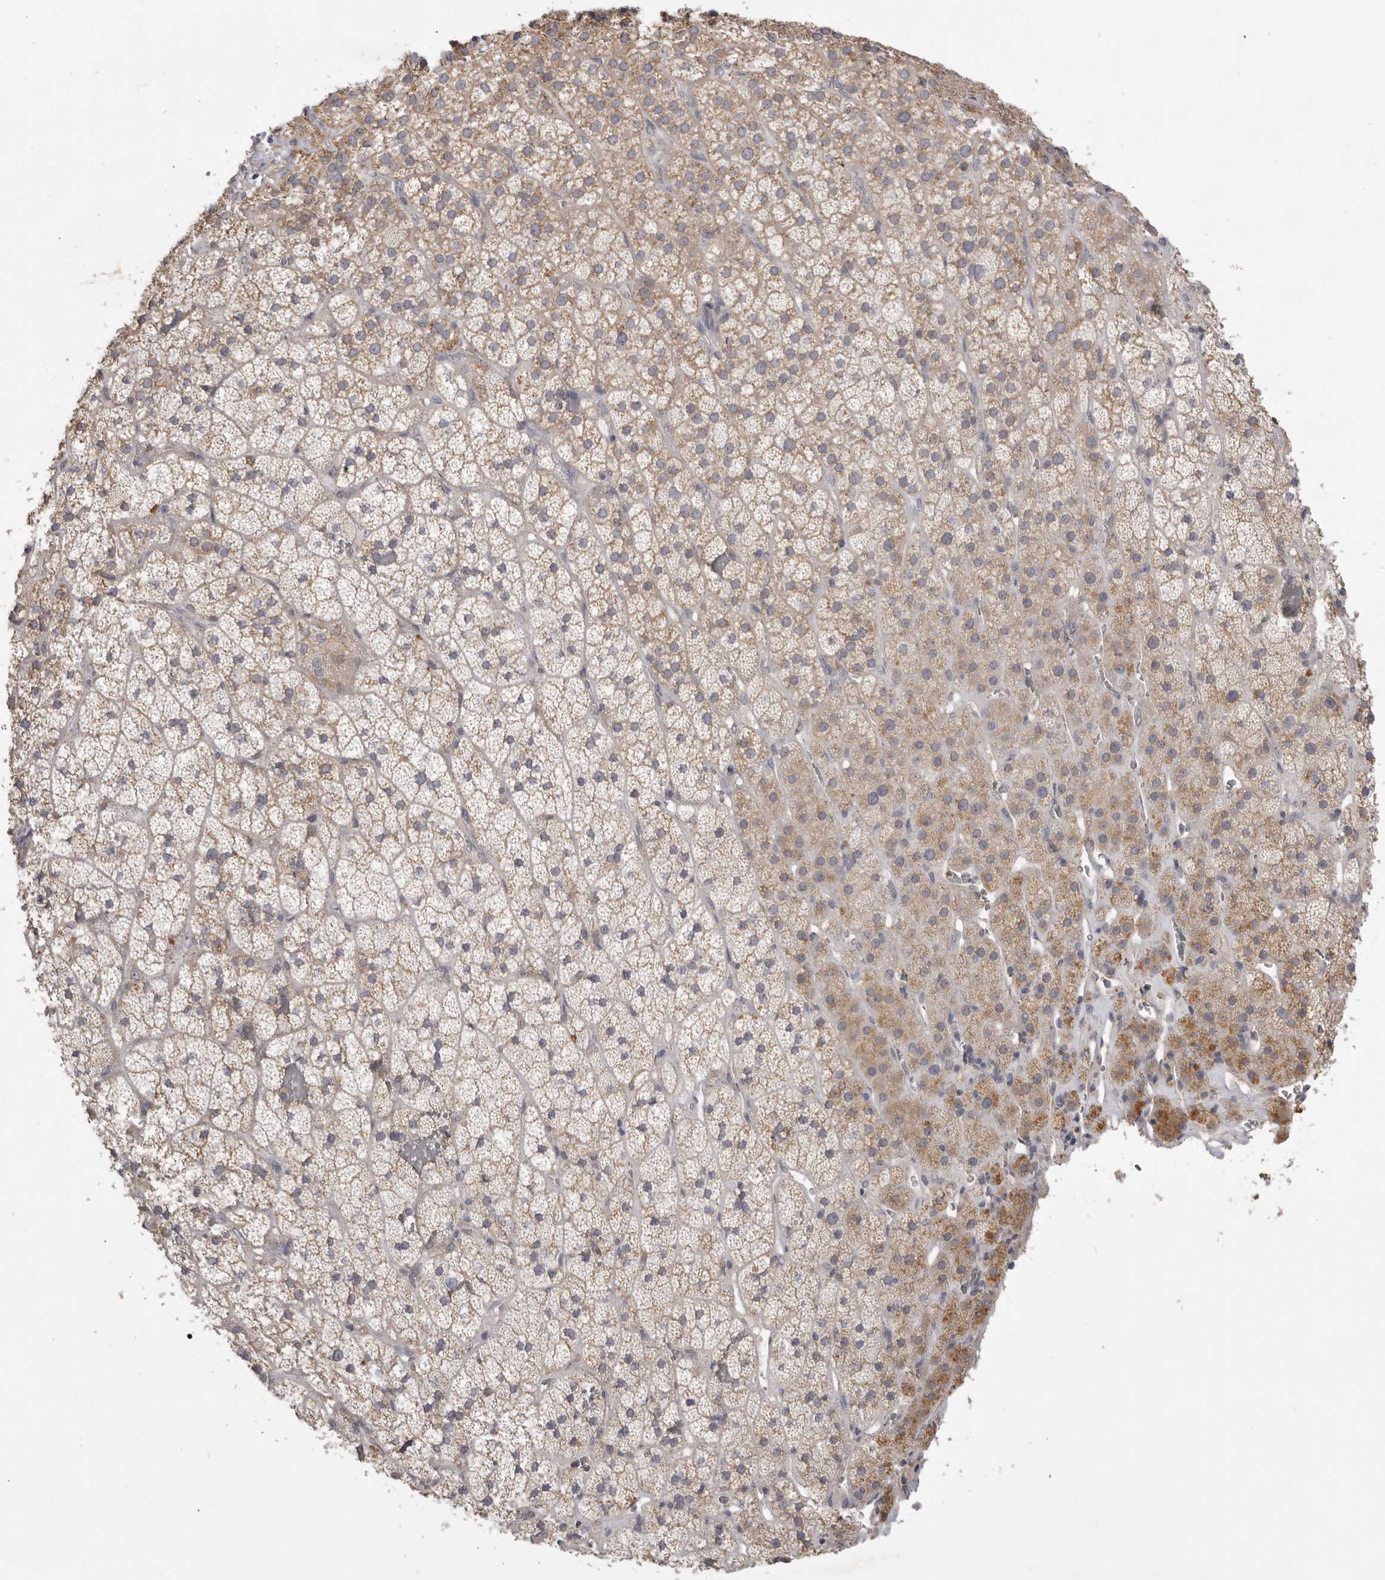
{"staining": {"intensity": "moderate", "quantity": "25%-75%", "location": "cytoplasmic/membranous"}, "tissue": "adrenal gland", "cell_type": "Glandular cells", "image_type": "normal", "snomed": [{"axis": "morphology", "description": "Normal tissue, NOS"}, {"axis": "topography", "description": "Adrenal gland"}], "caption": "Adrenal gland stained for a protein (brown) exhibits moderate cytoplasmic/membranous positive positivity in about 25%-75% of glandular cells.", "gene": "TLR3", "patient": {"sex": "male", "age": 57}}